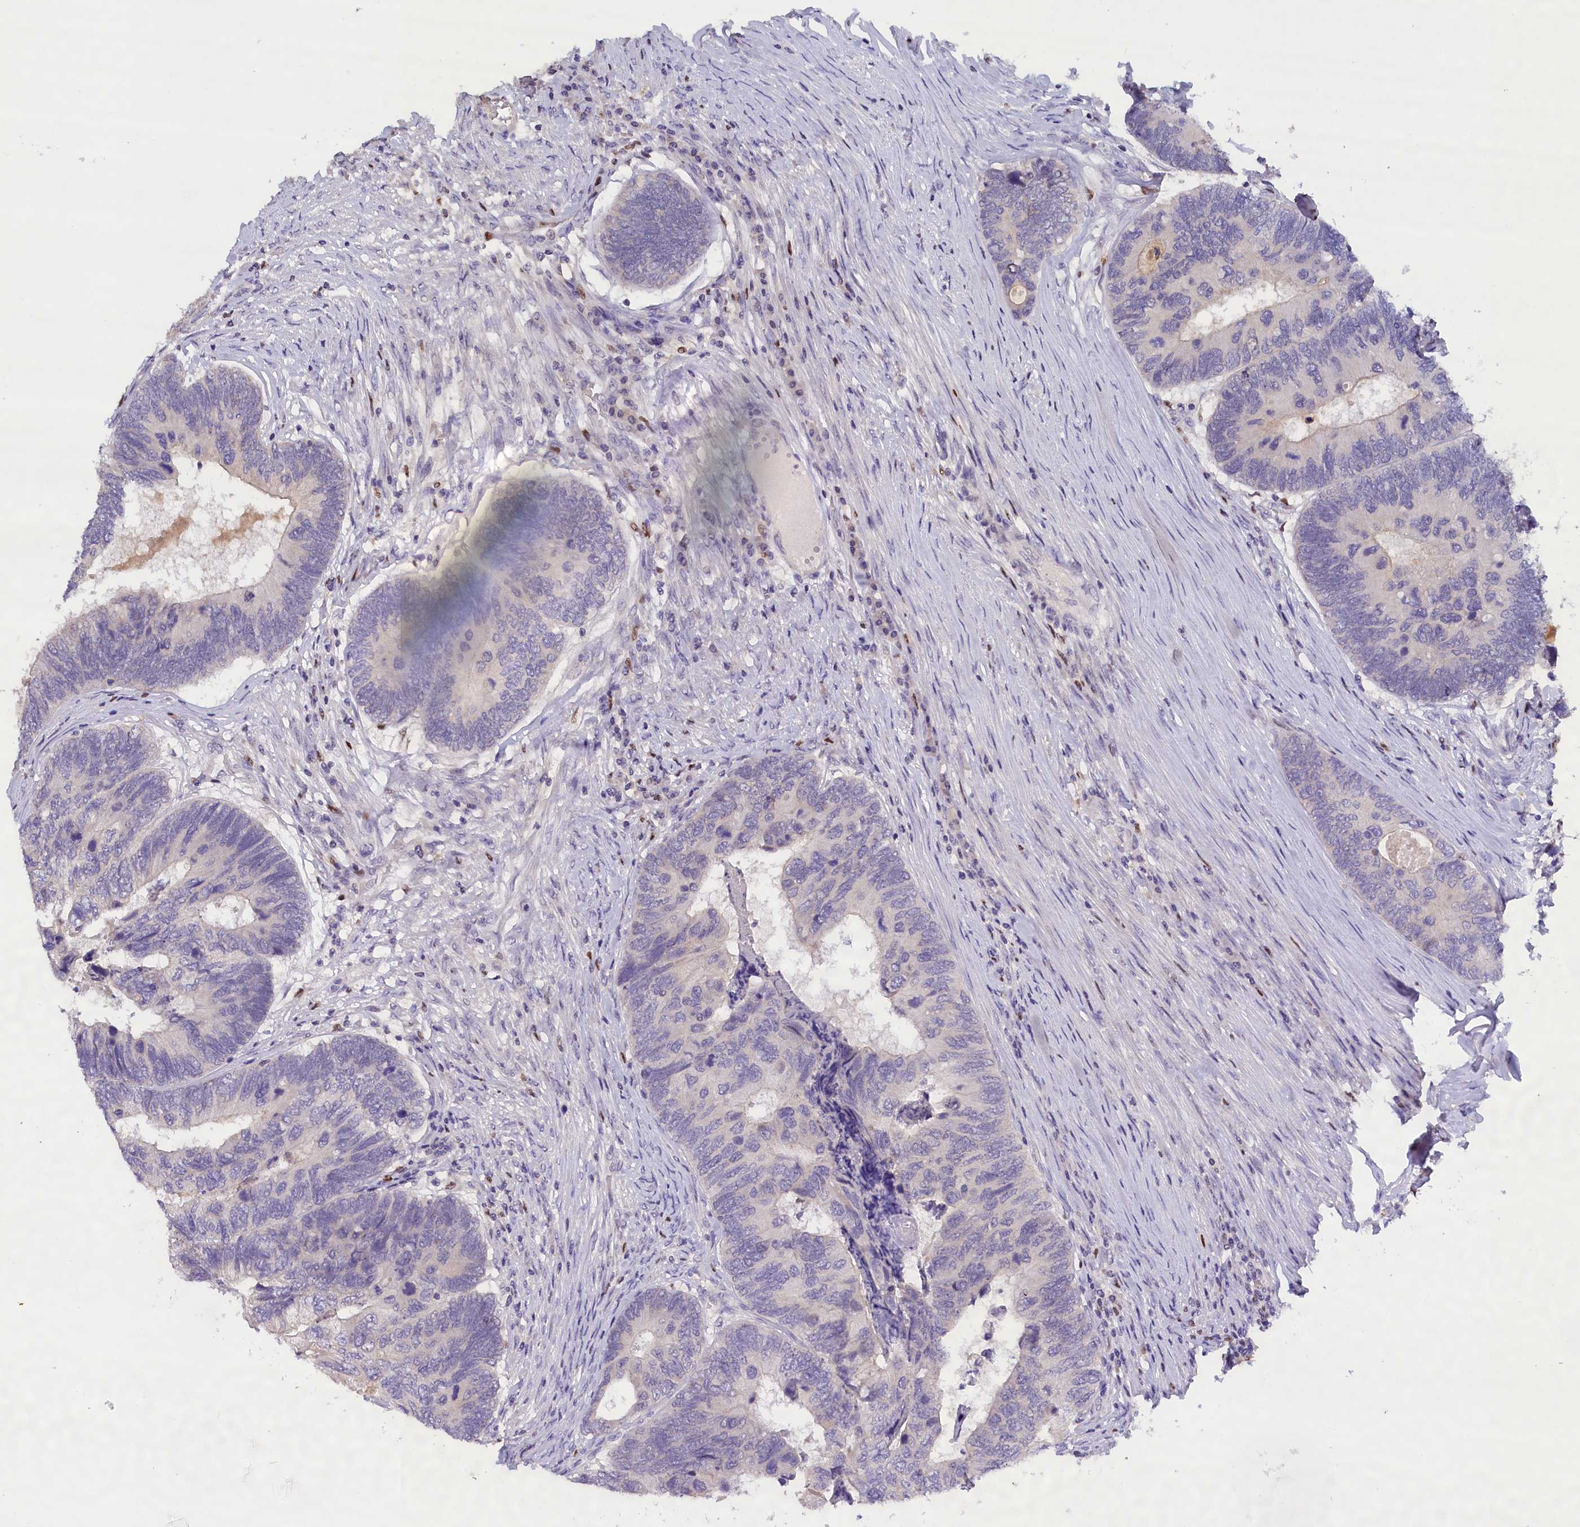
{"staining": {"intensity": "negative", "quantity": "none", "location": "none"}, "tissue": "colorectal cancer", "cell_type": "Tumor cells", "image_type": "cancer", "snomed": [{"axis": "morphology", "description": "Adenocarcinoma, NOS"}, {"axis": "topography", "description": "Colon"}], "caption": "Tumor cells show no significant protein expression in adenocarcinoma (colorectal).", "gene": "BTBD9", "patient": {"sex": "female", "age": 67}}